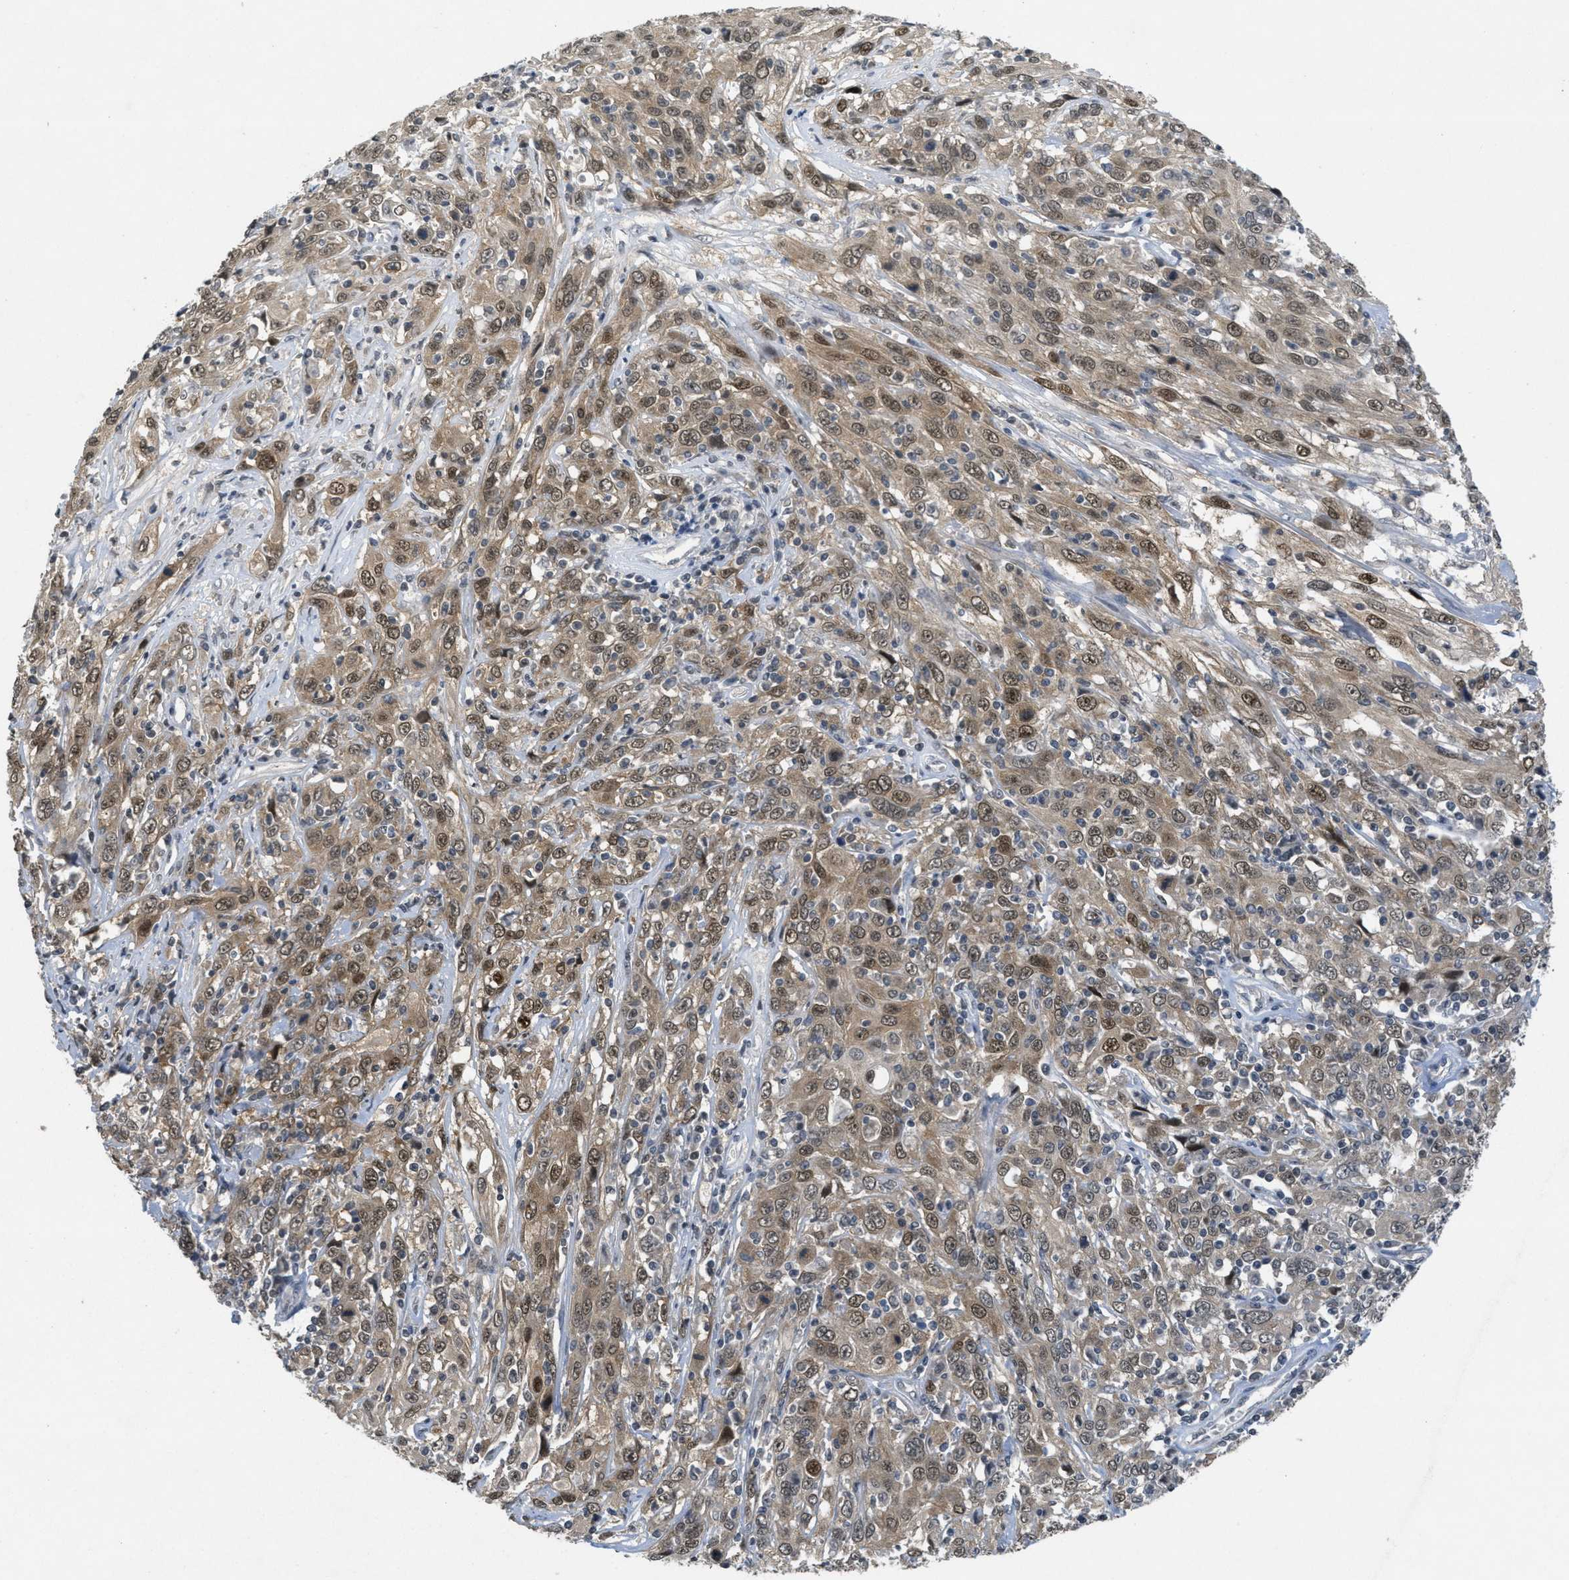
{"staining": {"intensity": "moderate", "quantity": ">75%", "location": "cytoplasmic/membranous,nuclear"}, "tissue": "cervical cancer", "cell_type": "Tumor cells", "image_type": "cancer", "snomed": [{"axis": "morphology", "description": "Squamous cell carcinoma, NOS"}, {"axis": "topography", "description": "Cervix"}], "caption": "Immunohistochemistry (IHC) micrograph of neoplastic tissue: human cervical squamous cell carcinoma stained using immunohistochemistry (IHC) demonstrates medium levels of moderate protein expression localized specifically in the cytoplasmic/membranous and nuclear of tumor cells, appearing as a cytoplasmic/membranous and nuclear brown color.", "gene": "DNAJB1", "patient": {"sex": "female", "age": 46}}